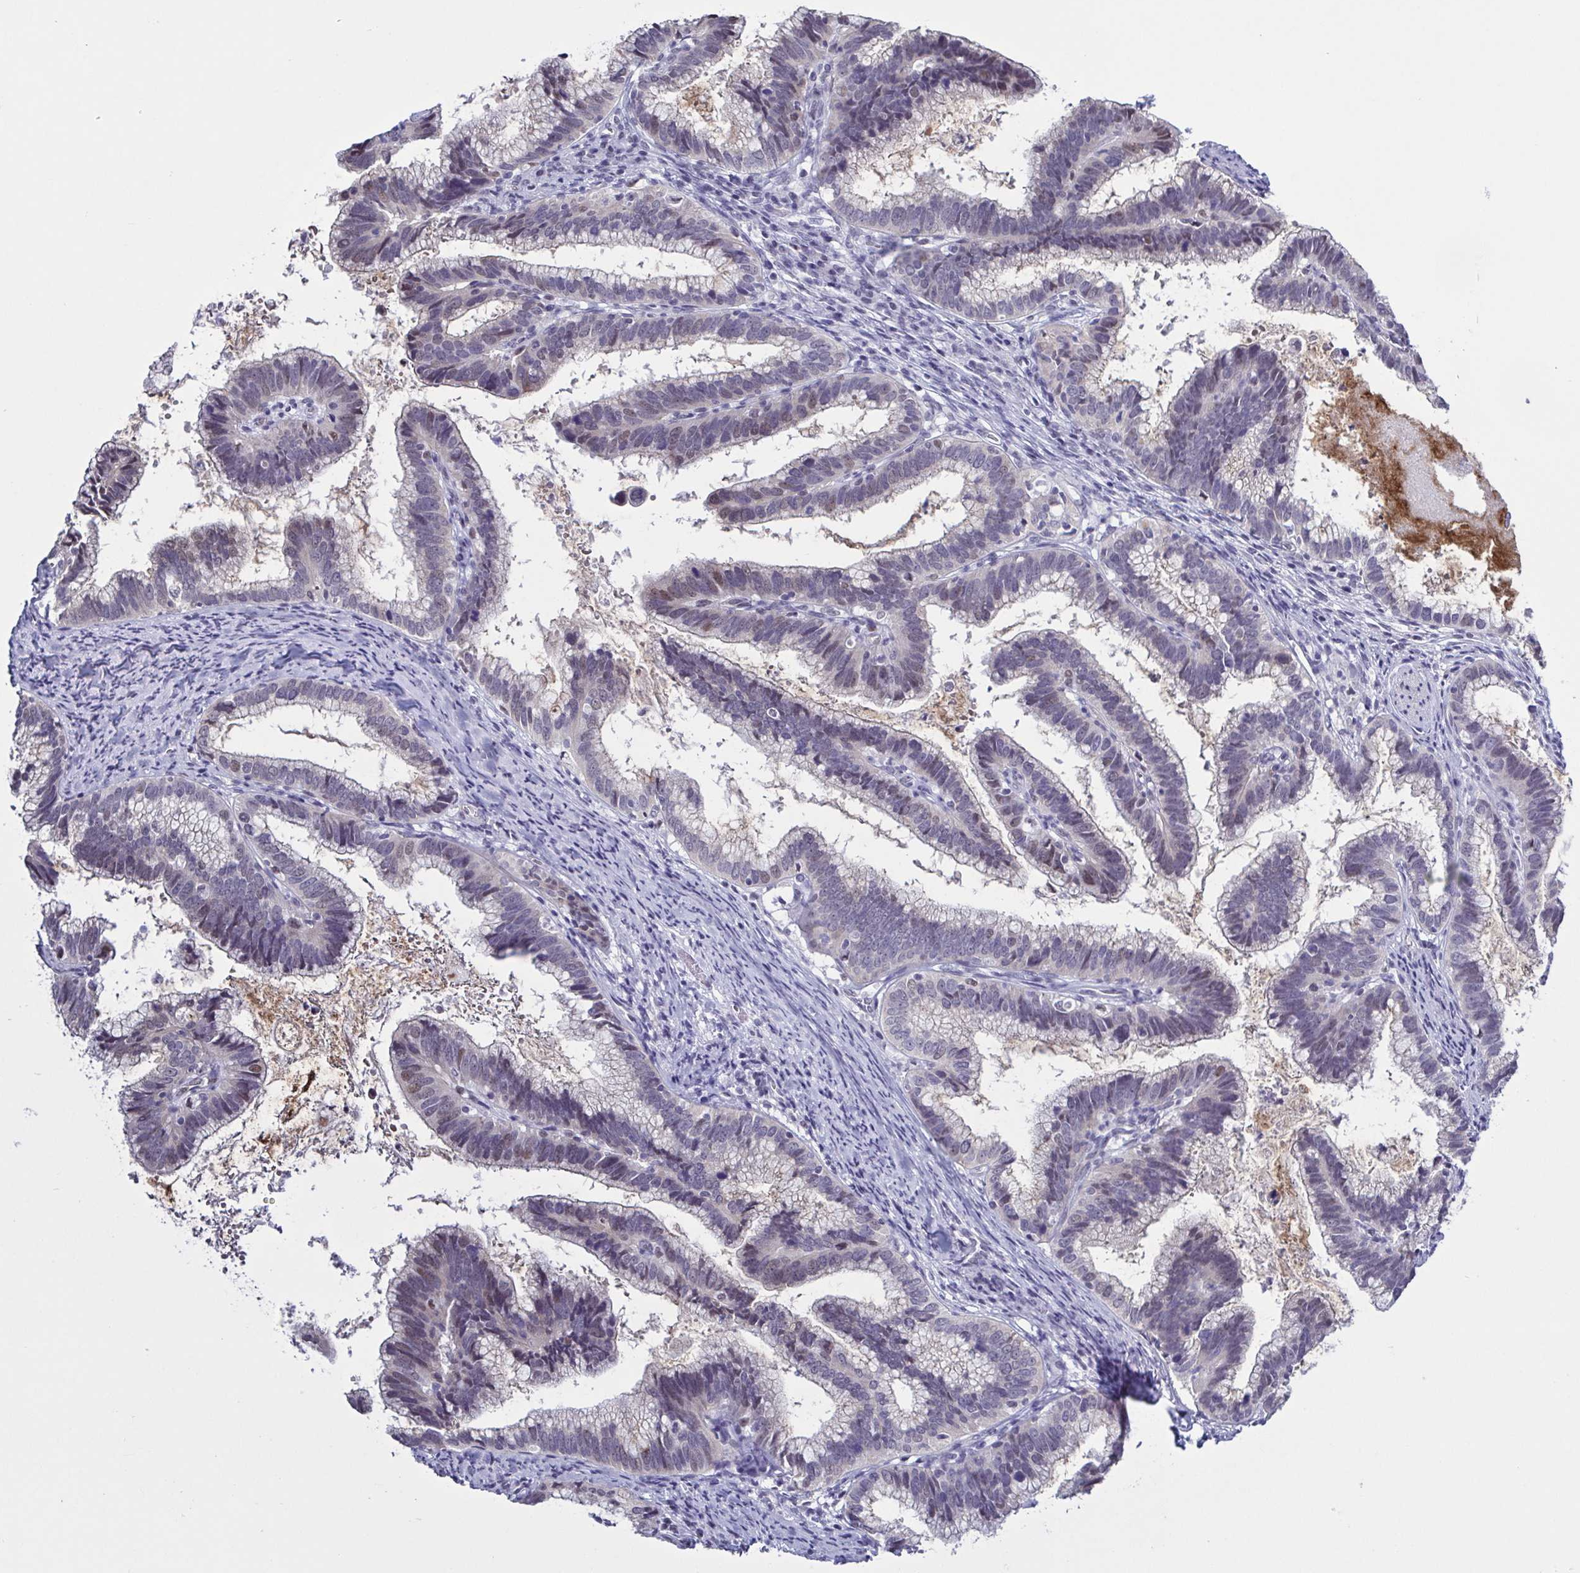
{"staining": {"intensity": "negative", "quantity": "none", "location": "none"}, "tissue": "cervical cancer", "cell_type": "Tumor cells", "image_type": "cancer", "snomed": [{"axis": "morphology", "description": "Adenocarcinoma, NOS"}, {"axis": "topography", "description": "Cervix"}], "caption": "Tumor cells are negative for protein expression in human cervical cancer.", "gene": "TMEM92", "patient": {"sex": "female", "age": 61}}